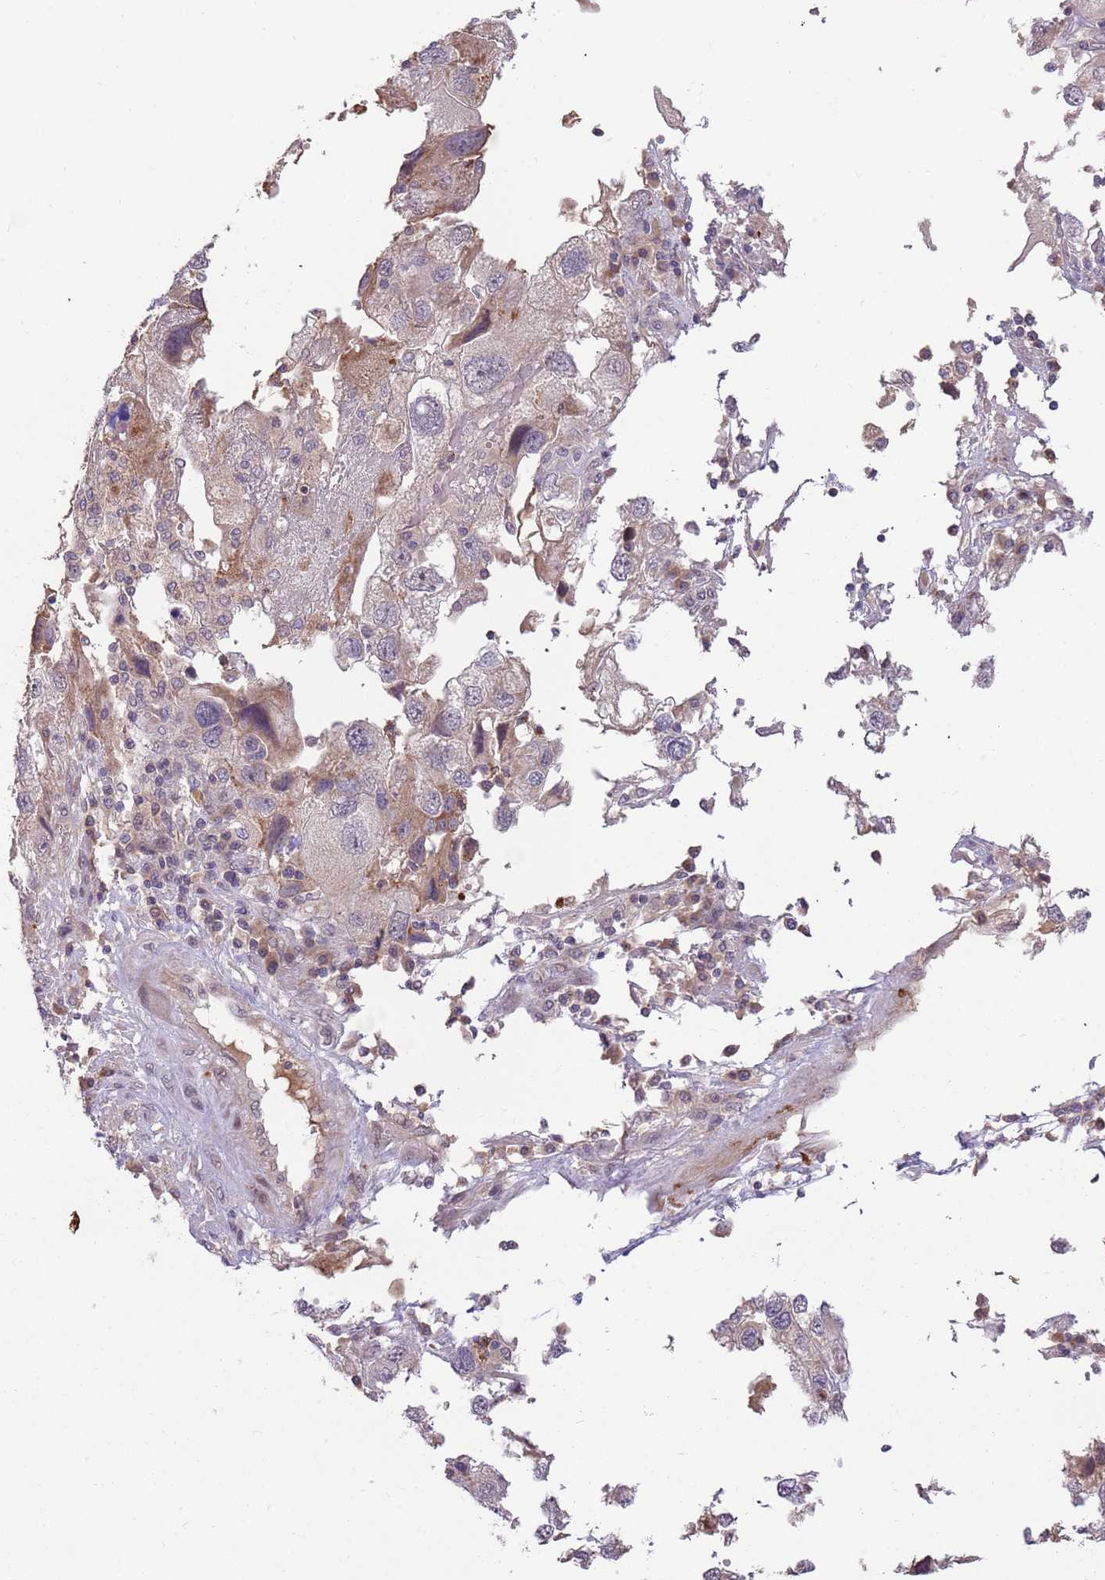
{"staining": {"intensity": "weak", "quantity": "25%-75%", "location": "cytoplasmic/membranous,nuclear"}, "tissue": "endometrial cancer", "cell_type": "Tumor cells", "image_type": "cancer", "snomed": [{"axis": "morphology", "description": "Adenocarcinoma, NOS"}, {"axis": "topography", "description": "Endometrium"}], "caption": "This is a histology image of immunohistochemistry (IHC) staining of endometrial cancer (adenocarcinoma), which shows weak staining in the cytoplasmic/membranous and nuclear of tumor cells.", "gene": "NBPF6", "patient": {"sex": "female", "age": 49}}